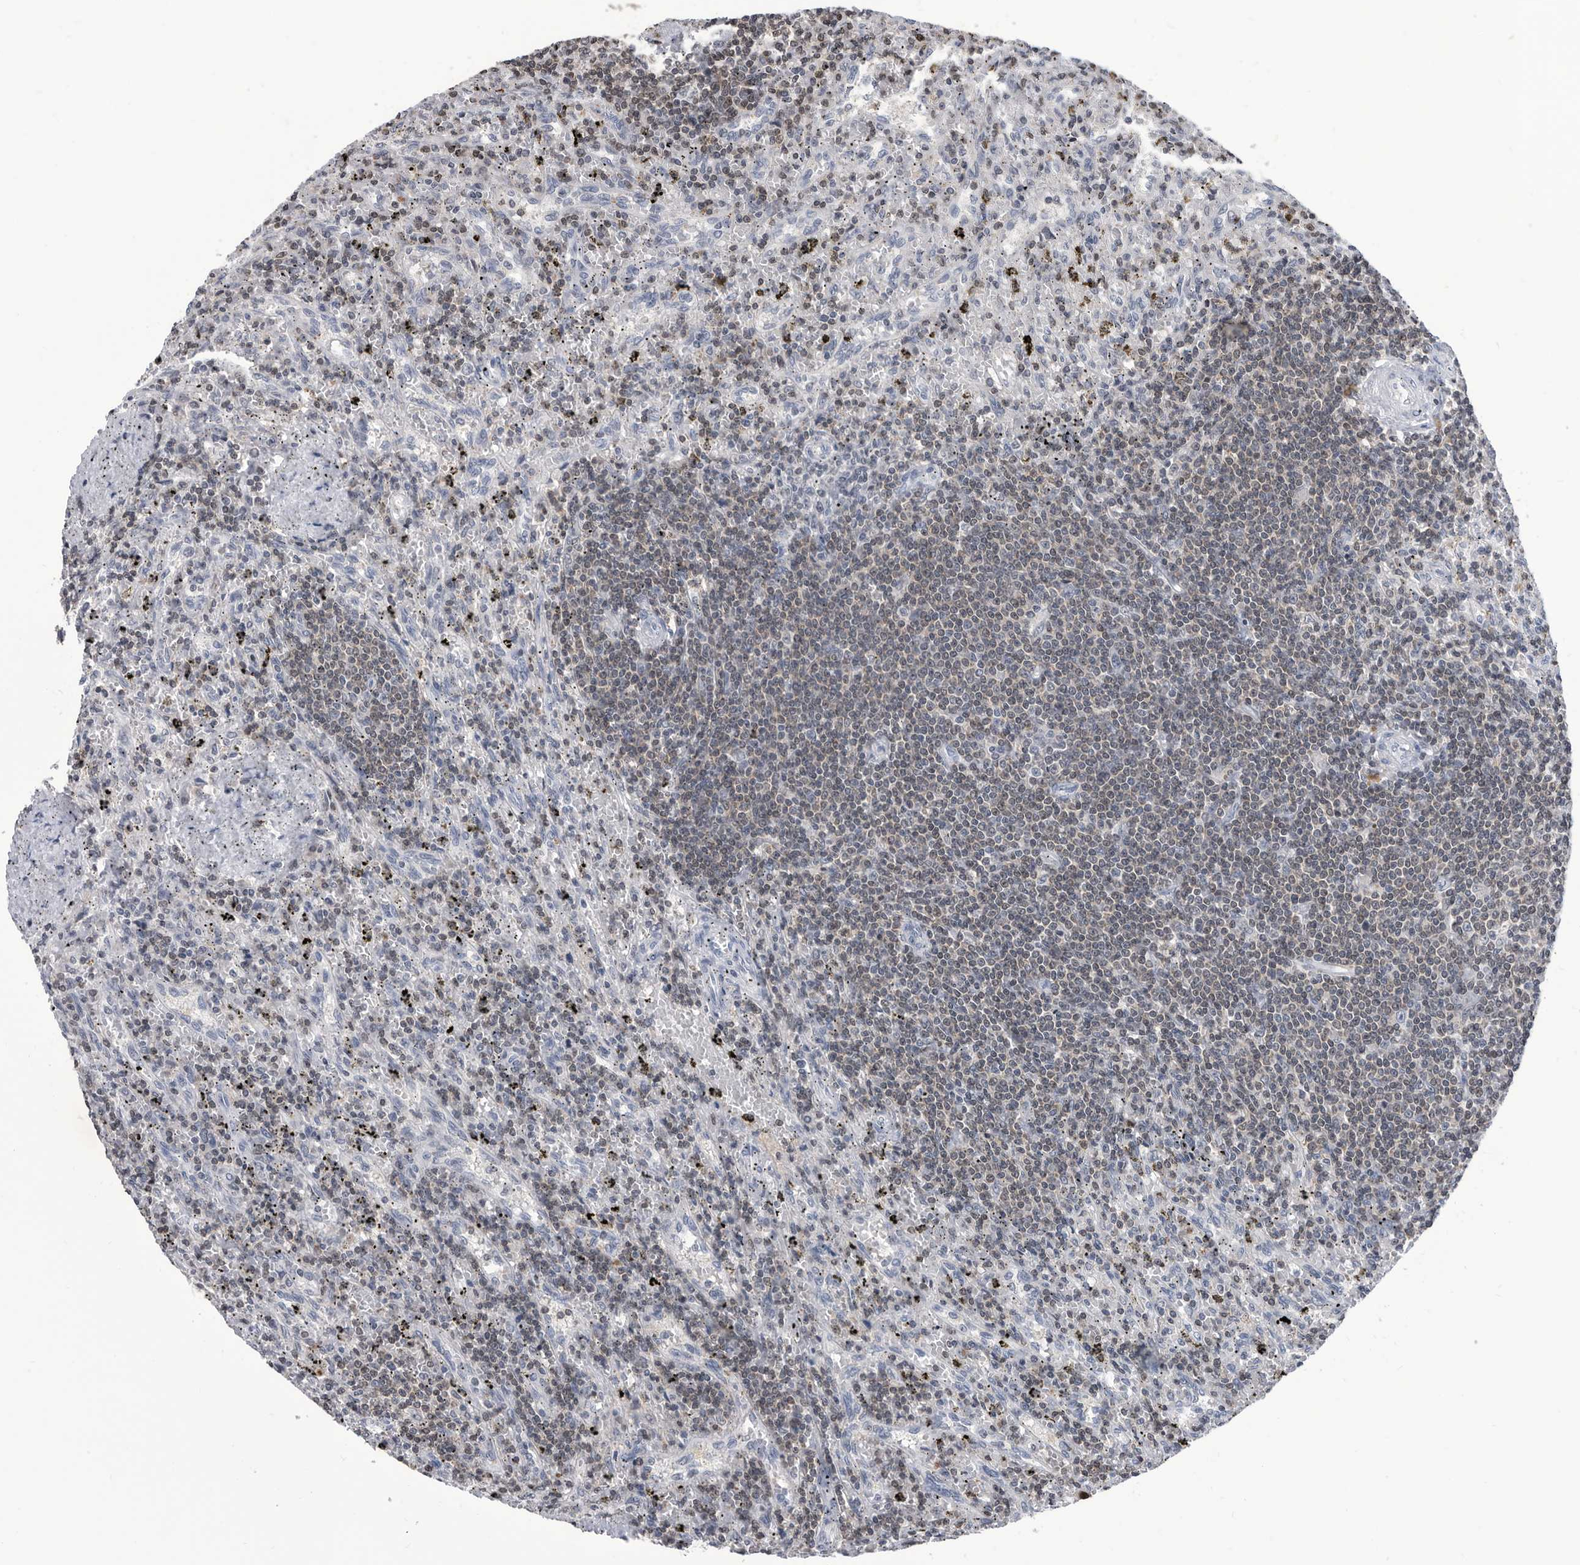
{"staining": {"intensity": "weak", "quantity": "25%-75%", "location": "nuclear"}, "tissue": "lymphoma", "cell_type": "Tumor cells", "image_type": "cancer", "snomed": [{"axis": "morphology", "description": "Malignant lymphoma, non-Hodgkin's type, Low grade"}, {"axis": "topography", "description": "Spleen"}], "caption": "A micrograph showing weak nuclear positivity in approximately 25%-75% of tumor cells in lymphoma, as visualized by brown immunohistochemical staining.", "gene": "TSTD1", "patient": {"sex": "male", "age": 76}}